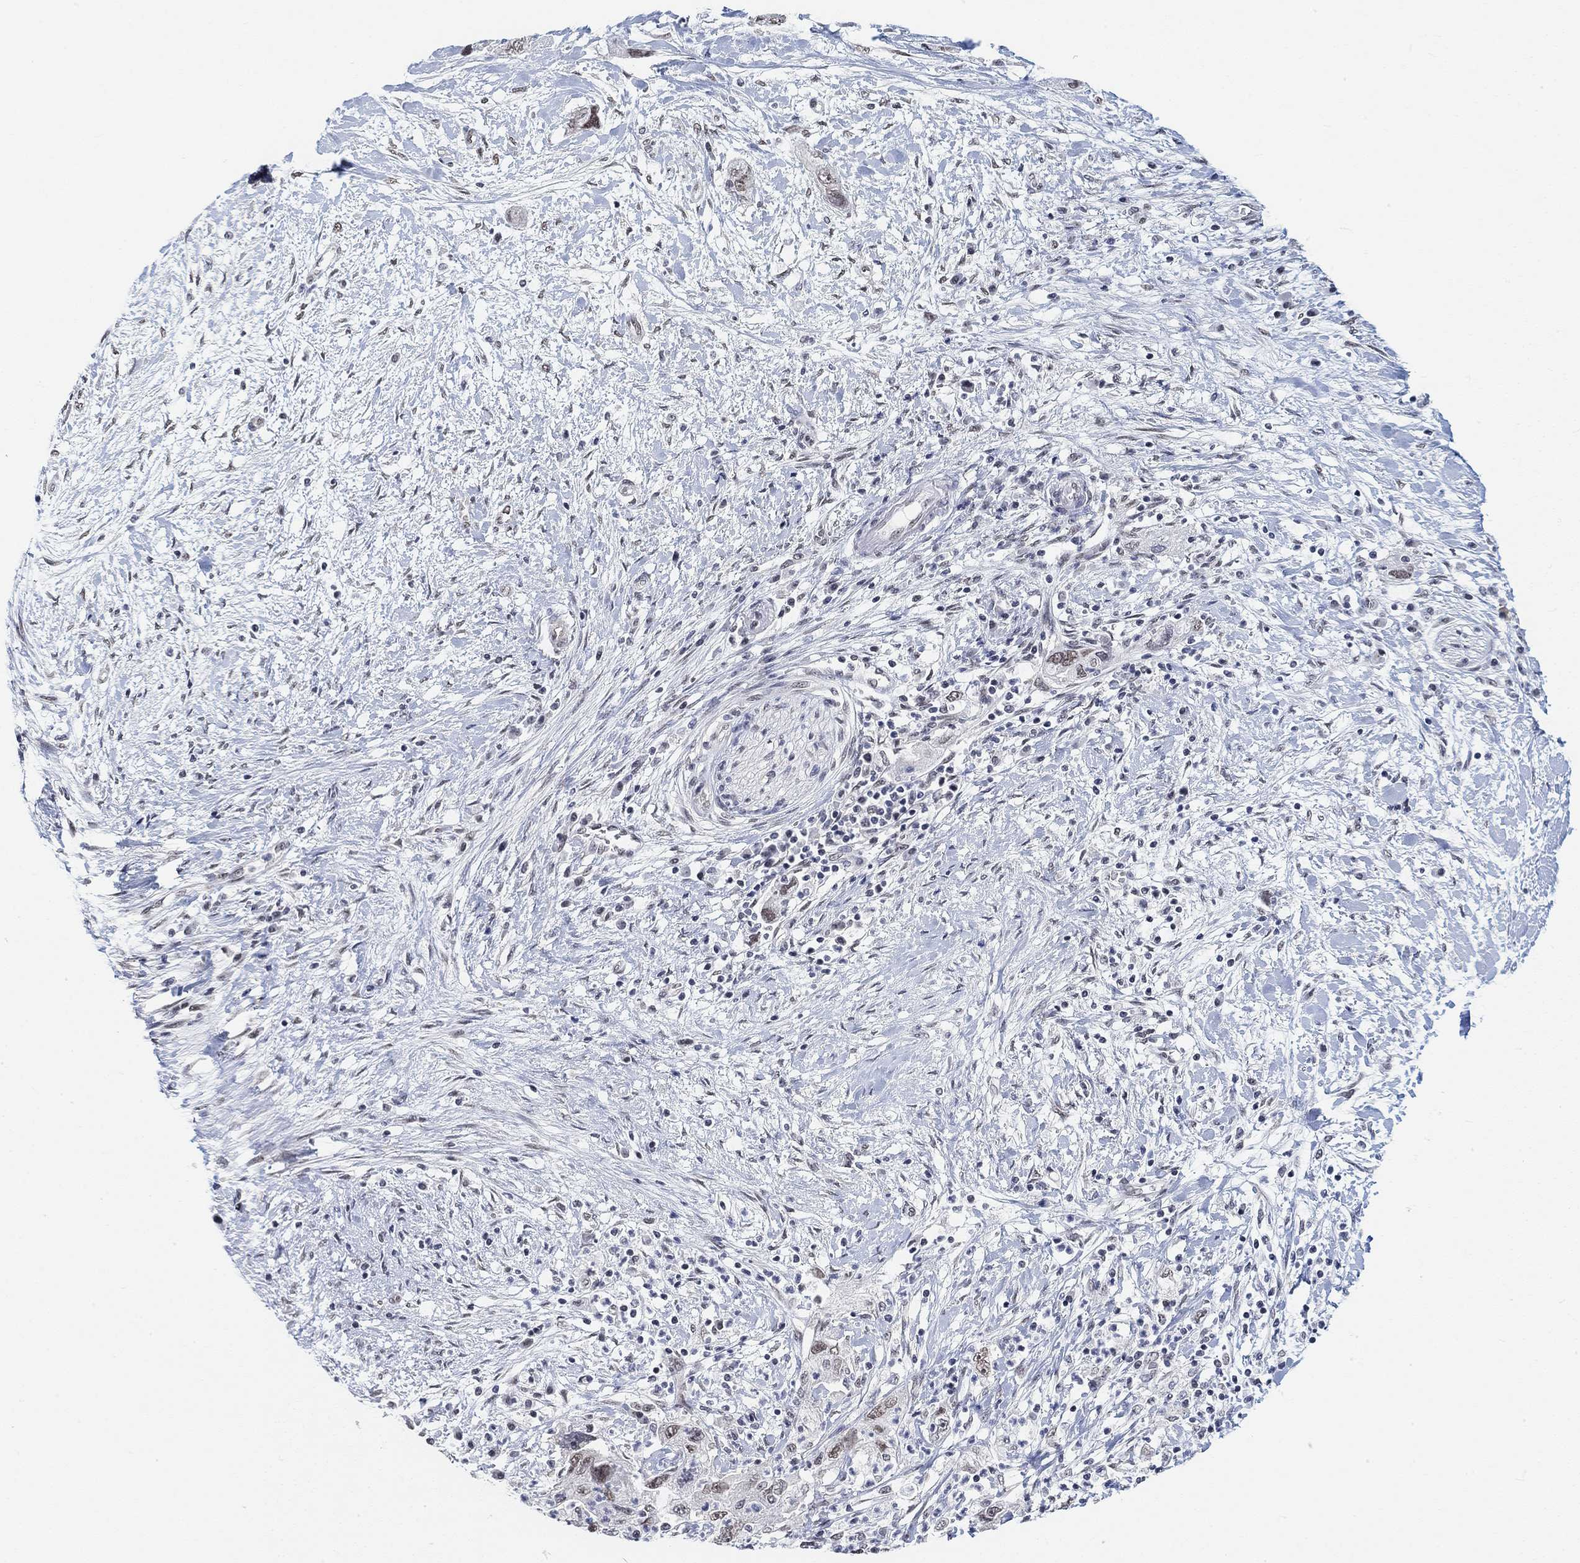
{"staining": {"intensity": "weak", "quantity": ">75%", "location": "nuclear"}, "tissue": "pancreatic cancer", "cell_type": "Tumor cells", "image_type": "cancer", "snomed": [{"axis": "morphology", "description": "Adenocarcinoma, NOS"}, {"axis": "topography", "description": "Pancreas"}], "caption": "This photomicrograph exhibits IHC staining of human pancreatic adenocarcinoma, with low weak nuclear staining in about >75% of tumor cells.", "gene": "PURG", "patient": {"sex": "female", "age": 73}}